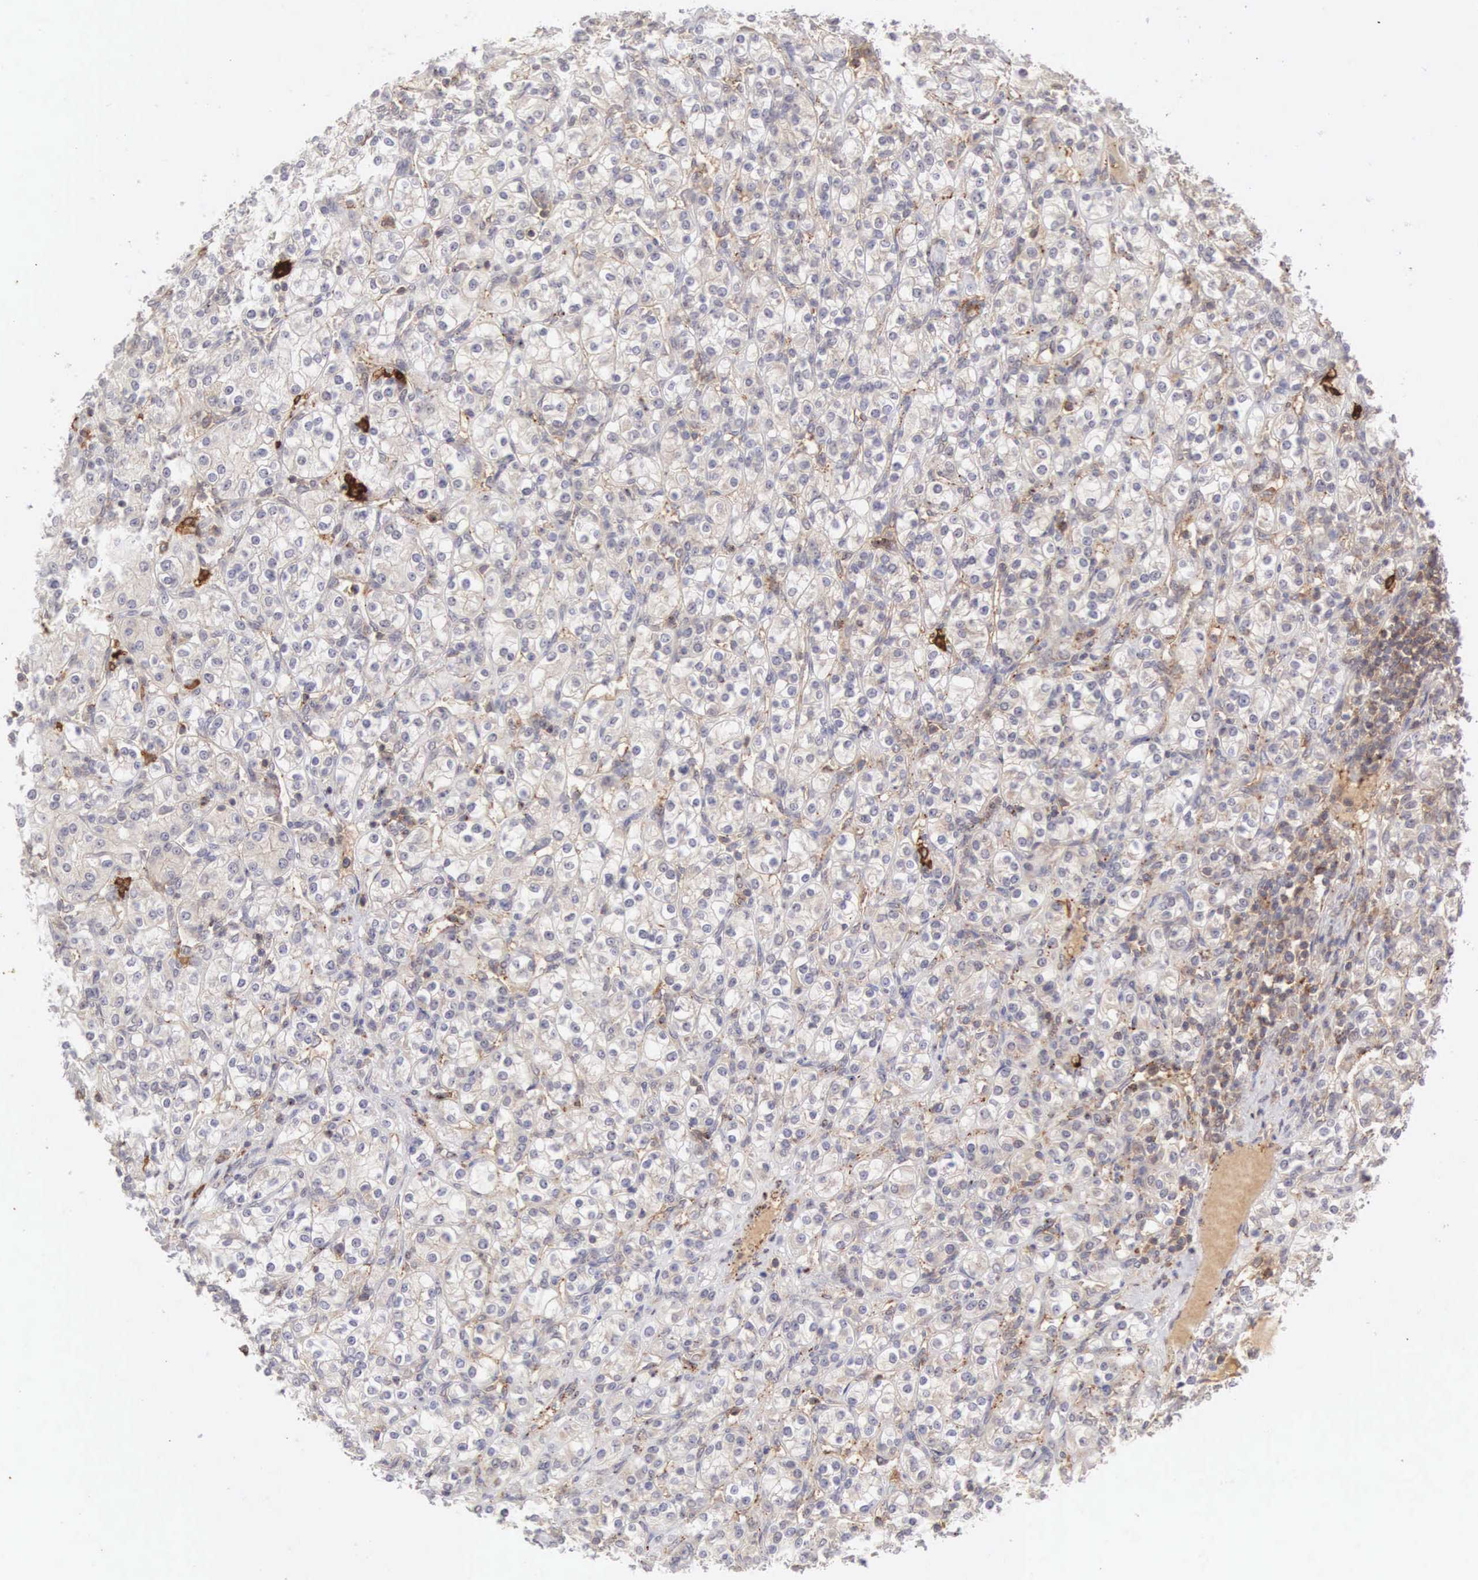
{"staining": {"intensity": "weak", "quantity": "<25%", "location": "cytoplasmic/membranous"}, "tissue": "renal cancer", "cell_type": "Tumor cells", "image_type": "cancer", "snomed": [{"axis": "morphology", "description": "Adenocarcinoma, NOS"}, {"axis": "topography", "description": "Kidney"}], "caption": "Immunohistochemistry (IHC) of renal cancer exhibits no positivity in tumor cells.", "gene": "CD1A", "patient": {"sex": "male", "age": 77}}